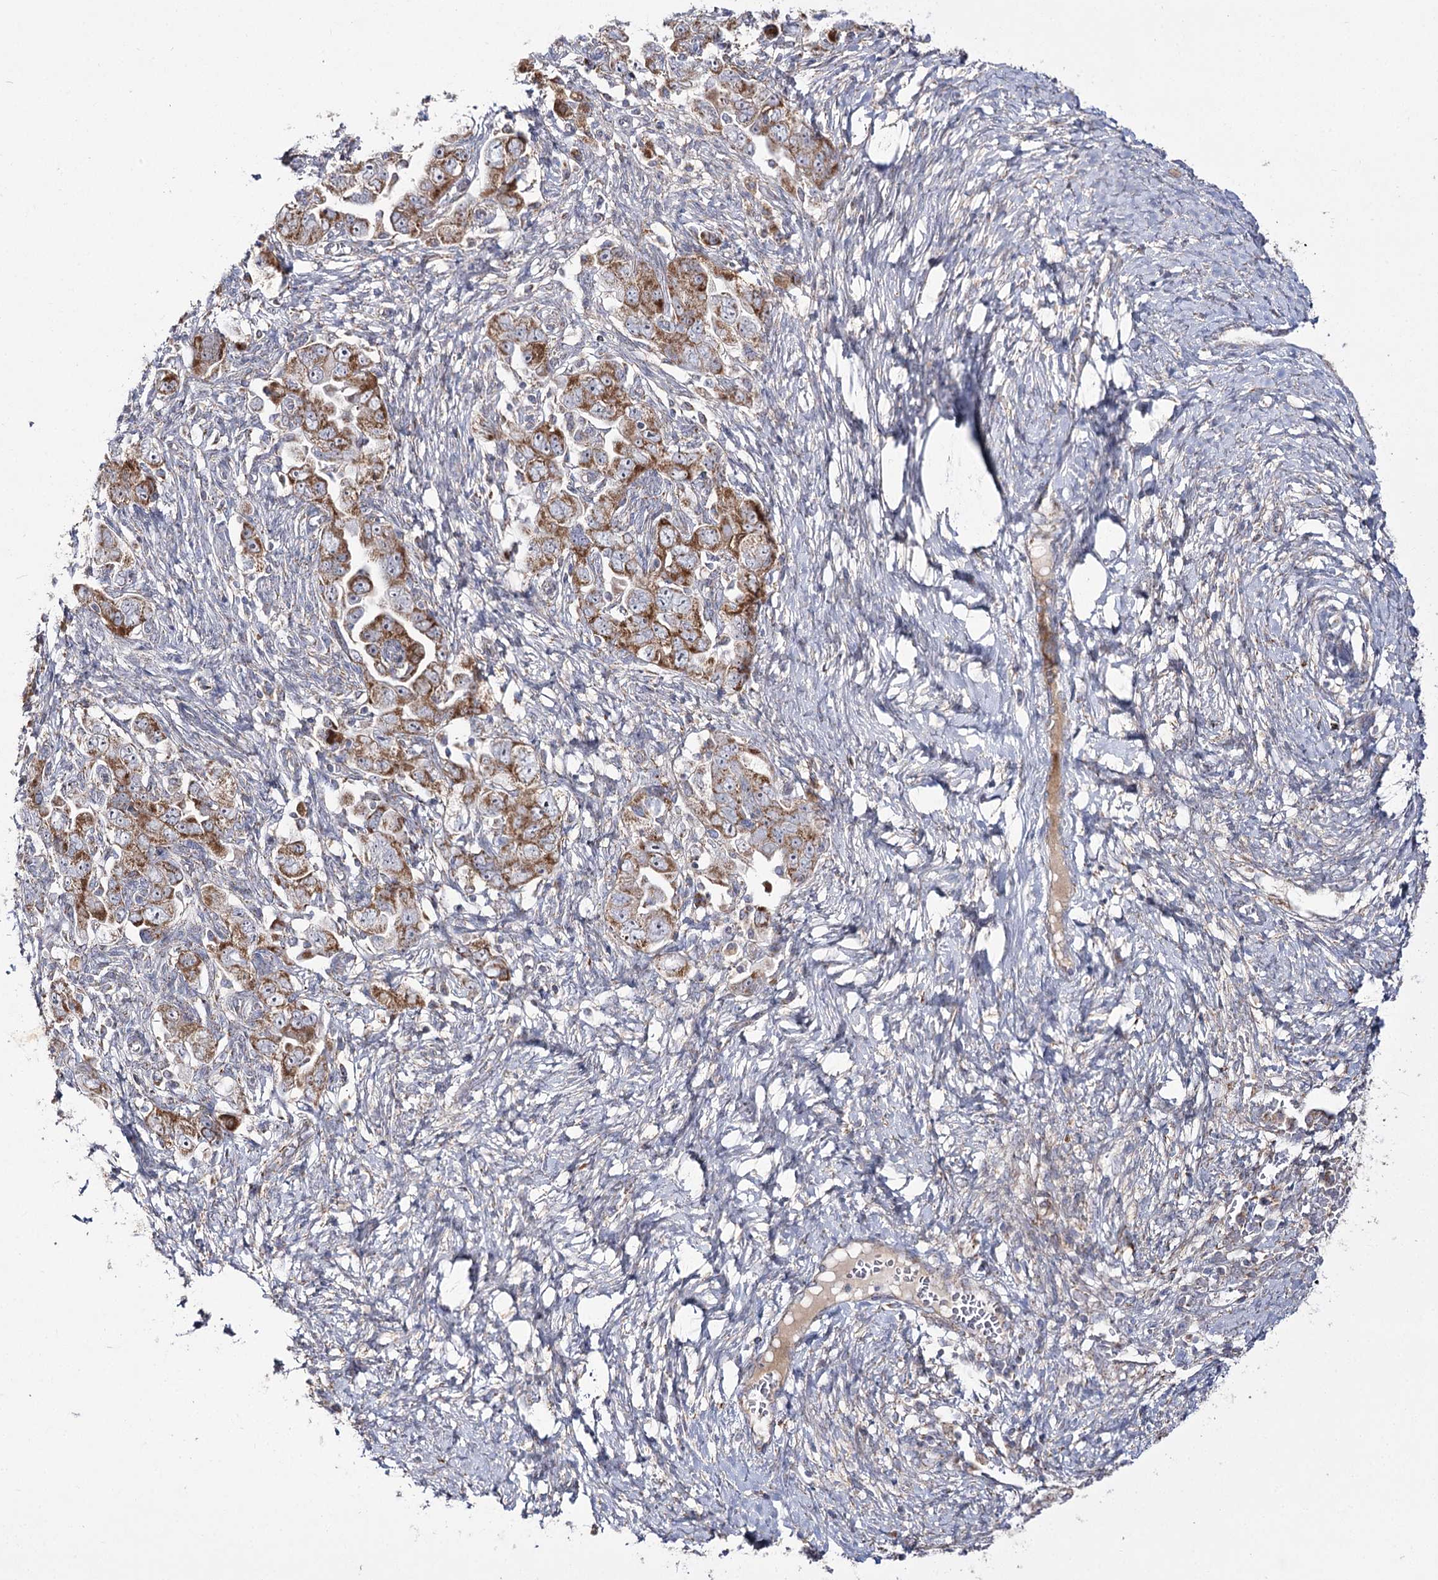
{"staining": {"intensity": "moderate", "quantity": ">75%", "location": "cytoplasmic/membranous"}, "tissue": "ovarian cancer", "cell_type": "Tumor cells", "image_type": "cancer", "snomed": [{"axis": "morphology", "description": "Carcinoma, NOS"}, {"axis": "morphology", "description": "Cystadenocarcinoma, serous, NOS"}, {"axis": "topography", "description": "Ovary"}], "caption": "Ovarian cancer (carcinoma) stained with DAB (3,3'-diaminobenzidine) immunohistochemistry reveals medium levels of moderate cytoplasmic/membranous expression in approximately >75% of tumor cells. Nuclei are stained in blue.", "gene": "NADK2", "patient": {"sex": "female", "age": 69}}